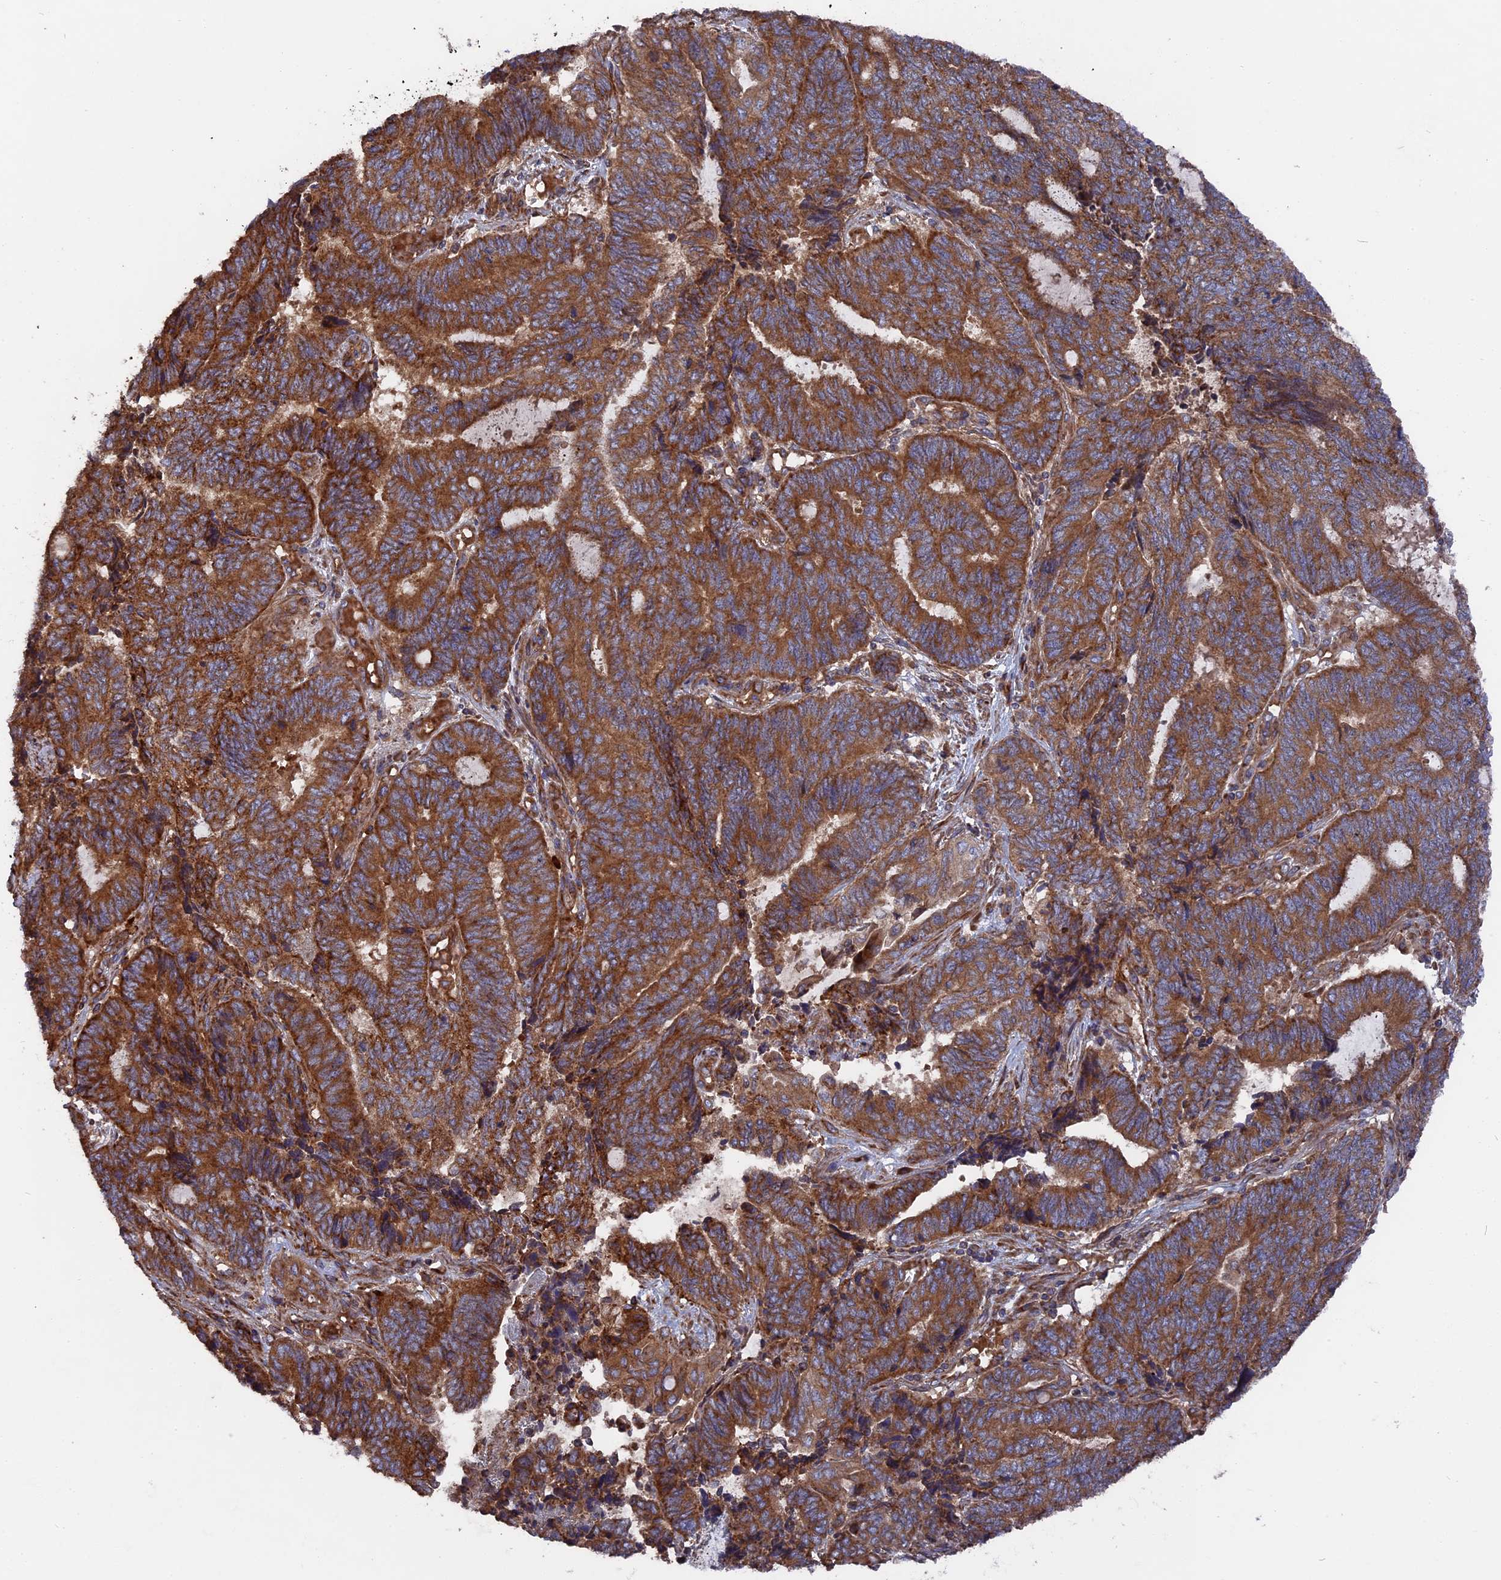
{"staining": {"intensity": "strong", "quantity": ">75%", "location": "cytoplasmic/membranous"}, "tissue": "endometrial cancer", "cell_type": "Tumor cells", "image_type": "cancer", "snomed": [{"axis": "morphology", "description": "Adenocarcinoma, NOS"}, {"axis": "topography", "description": "Uterus"}, {"axis": "topography", "description": "Endometrium"}], "caption": "Tumor cells demonstrate strong cytoplasmic/membranous staining in approximately >75% of cells in endometrial cancer (adenocarcinoma). (Stains: DAB (3,3'-diaminobenzidine) in brown, nuclei in blue, Microscopy: brightfield microscopy at high magnification).", "gene": "TELO2", "patient": {"sex": "female", "age": 70}}